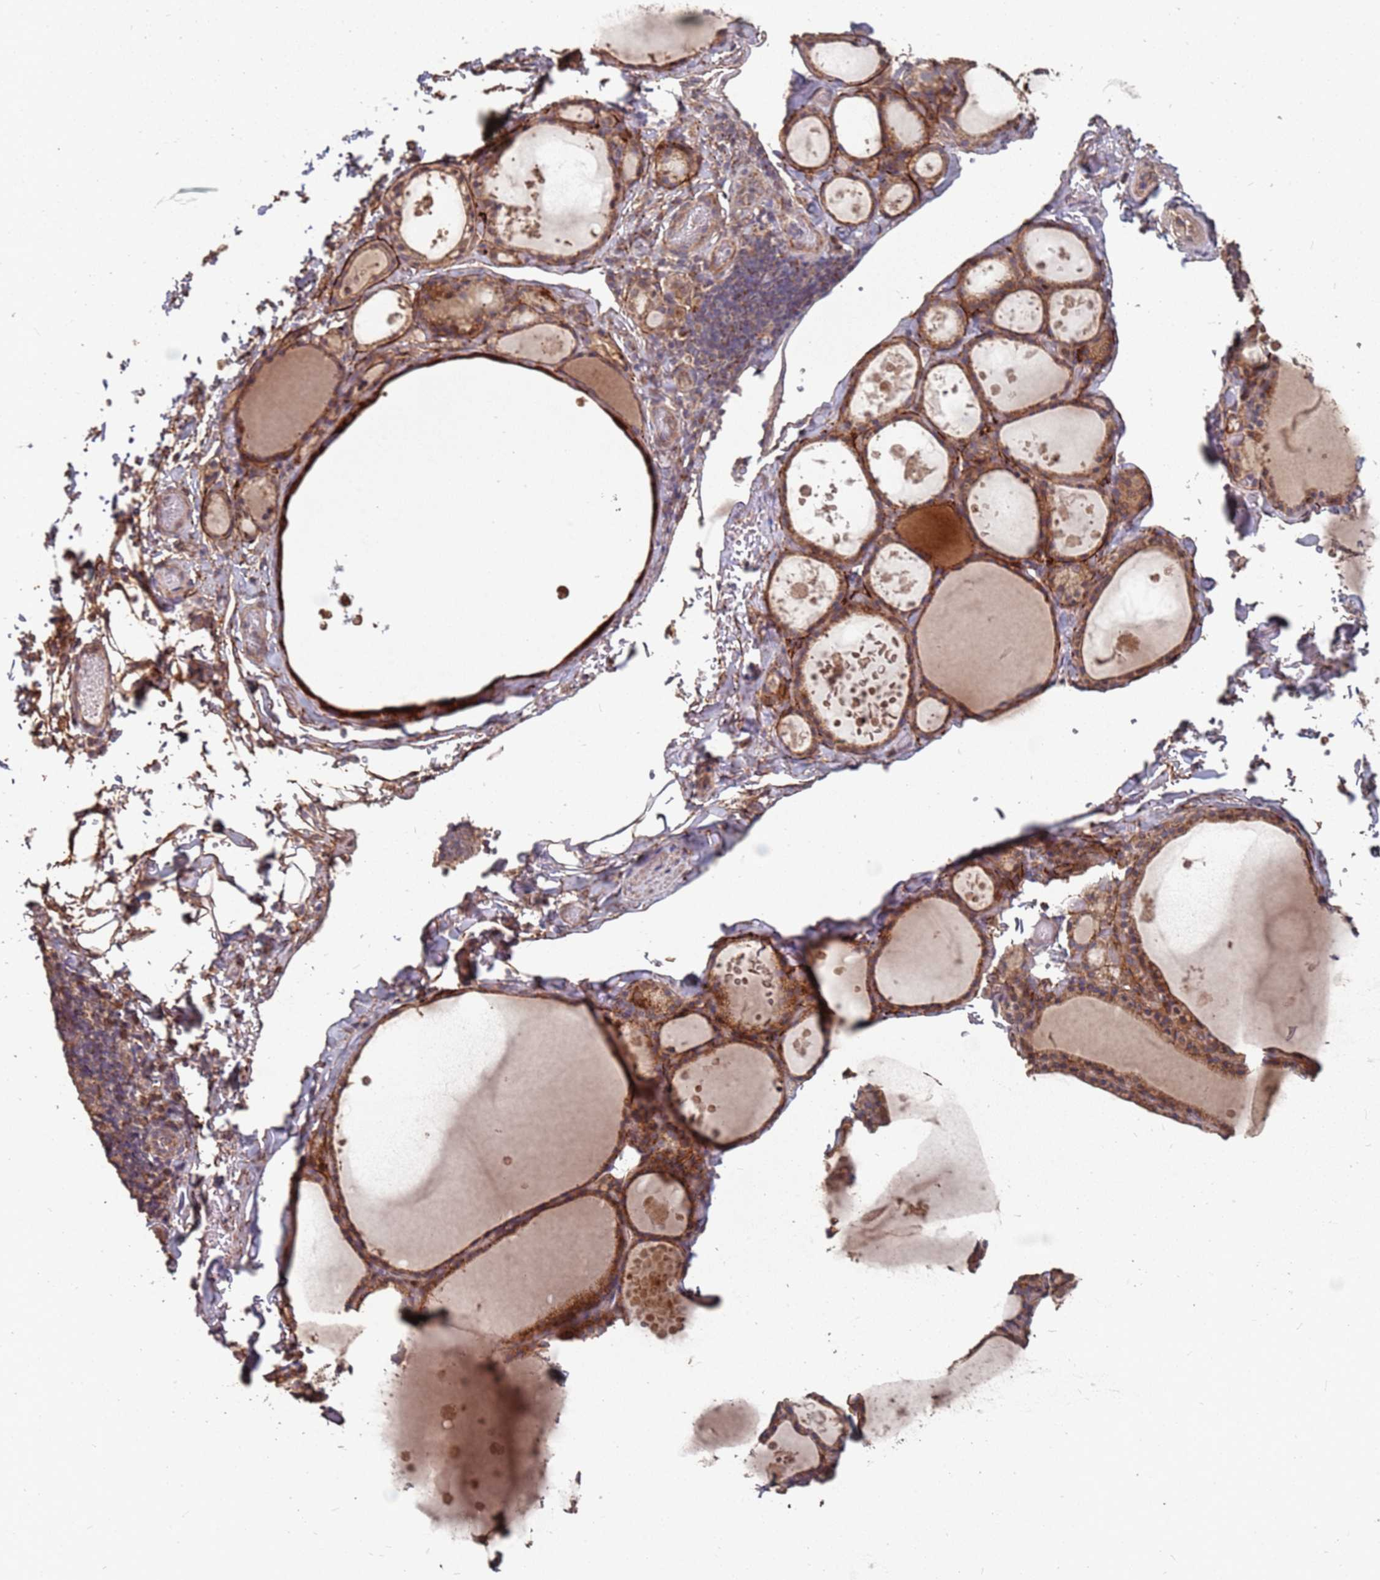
{"staining": {"intensity": "moderate", "quantity": ">75%", "location": "cytoplasmic/membranous"}, "tissue": "thyroid gland", "cell_type": "Glandular cells", "image_type": "normal", "snomed": [{"axis": "morphology", "description": "Normal tissue, NOS"}, {"axis": "topography", "description": "Thyroid gland"}], "caption": "IHC of benign human thyroid gland demonstrates medium levels of moderate cytoplasmic/membranous expression in about >75% of glandular cells.", "gene": "PRORP", "patient": {"sex": "male", "age": 56}}